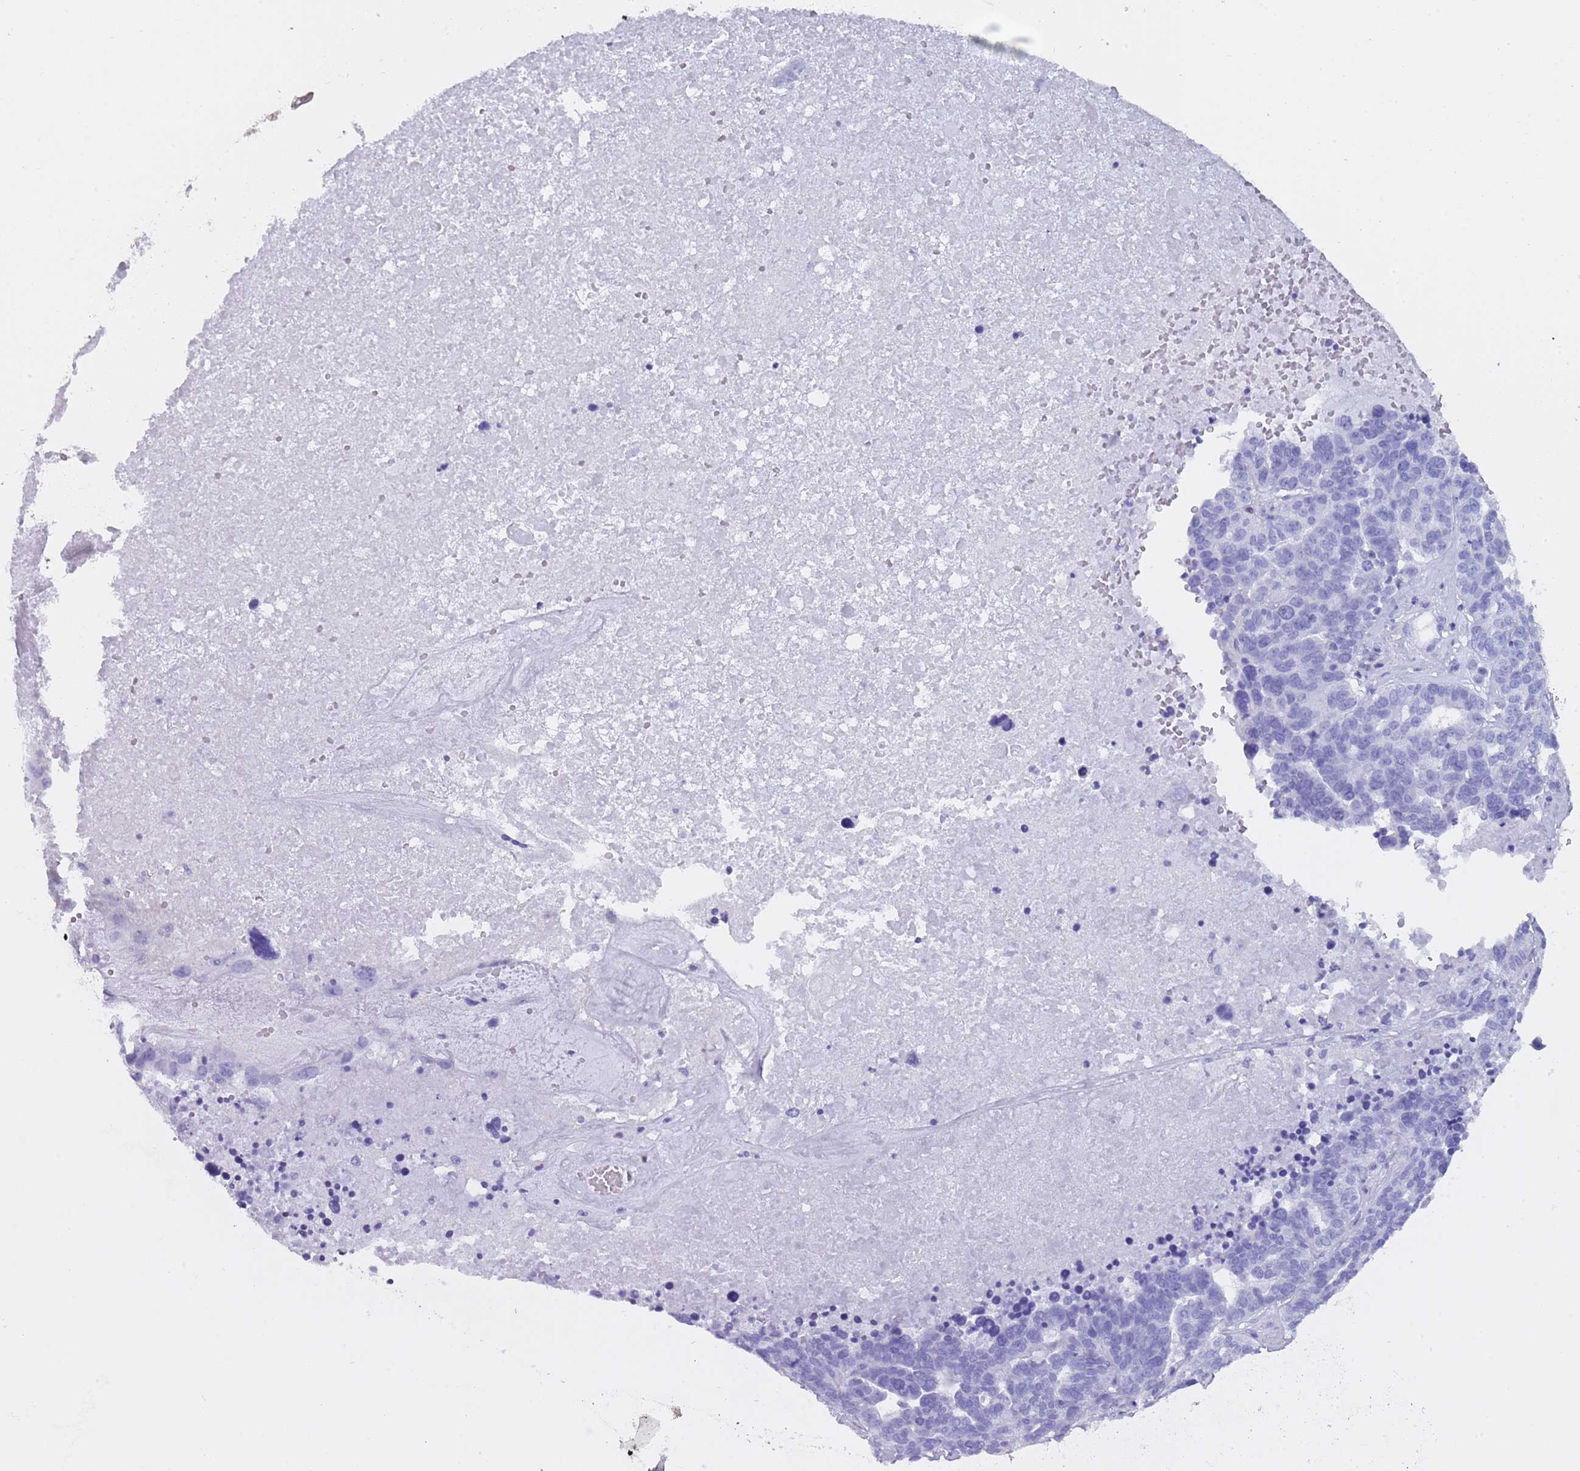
{"staining": {"intensity": "negative", "quantity": "none", "location": "none"}, "tissue": "ovarian cancer", "cell_type": "Tumor cells", "image_type": "cancer", "snomed": [{"axis": "morphology", "description": "Cystadenocarcinoma, serous, NOS"}, {"axis": "topography", "description": "Ovary"}], "caption": "High magnification brightfield microscopy of ovarian cancer stained with DAB (3,3'-diaminobenzidine) (brown) and counterstained with hematoxylin (blue): tumor cells show no significant staining. The staining was performed using DAB to visualize the protein expression in brown, while the nuclei were stained in blue with hematoxylin (Magnification: 20x).", "gene": "NBPF20", "patient": {"sex": "female", "age": 59}}